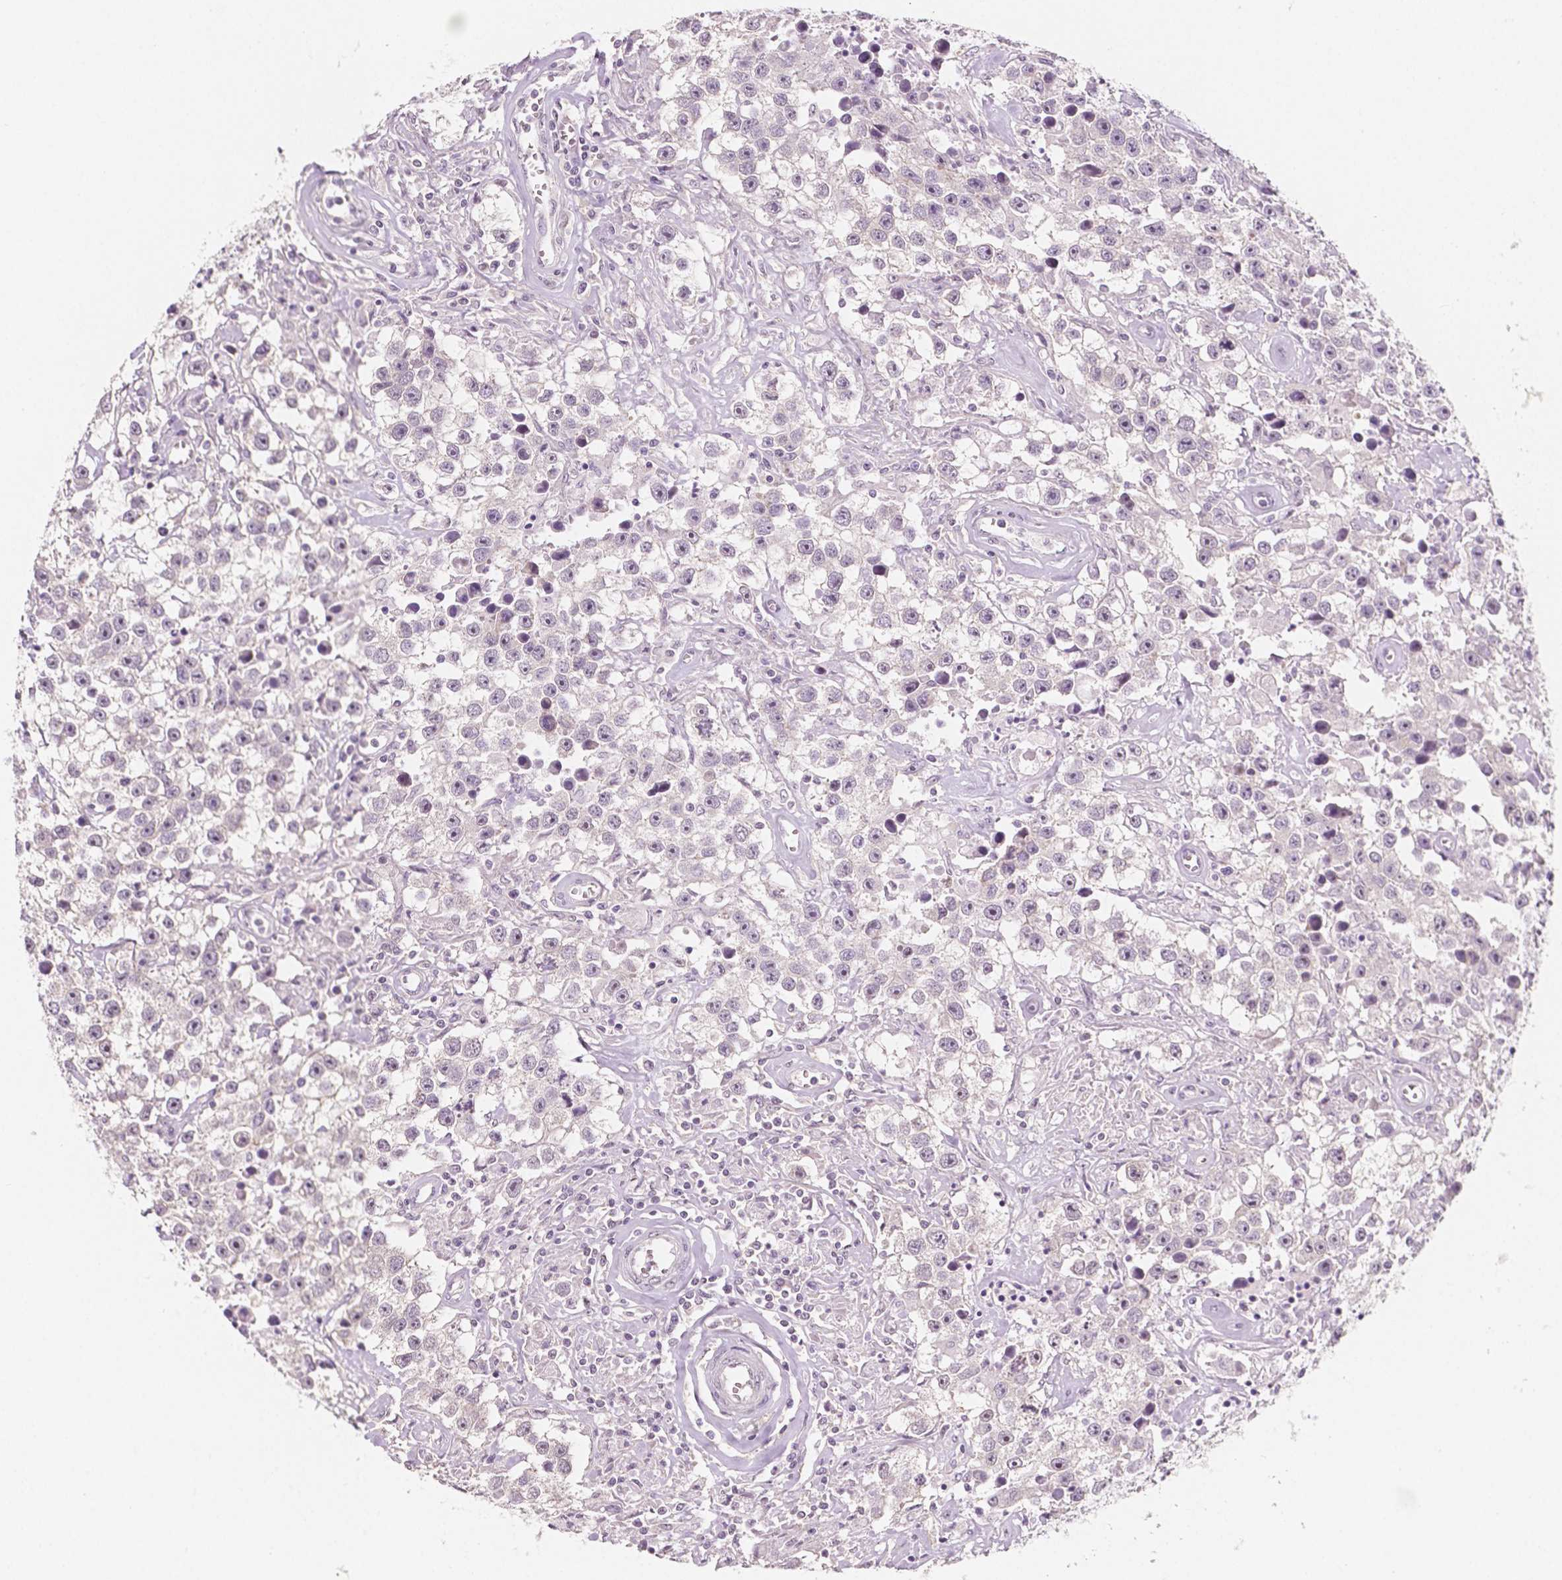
{"staining": {"intensity": "negative", "quantity": "none", "location": "none"}, "tissue": "testis cancer", "cell_type": "Tumor cells", "image_type": "cancer", "snomed": [{"axis": "morphology", "description": "Seminoma, NOS"}, {"axis": "topography", "description": "Testis"}], "caption": "A micrograph of human seminoma (testis) is negative for staining in tumor cells. (DAB (3,3'-diaminobenzidine) immunohistochemistry (IHC), high magnification).", "gene": "C1orf167", "patient": {"sex": "male", "age": 43}}